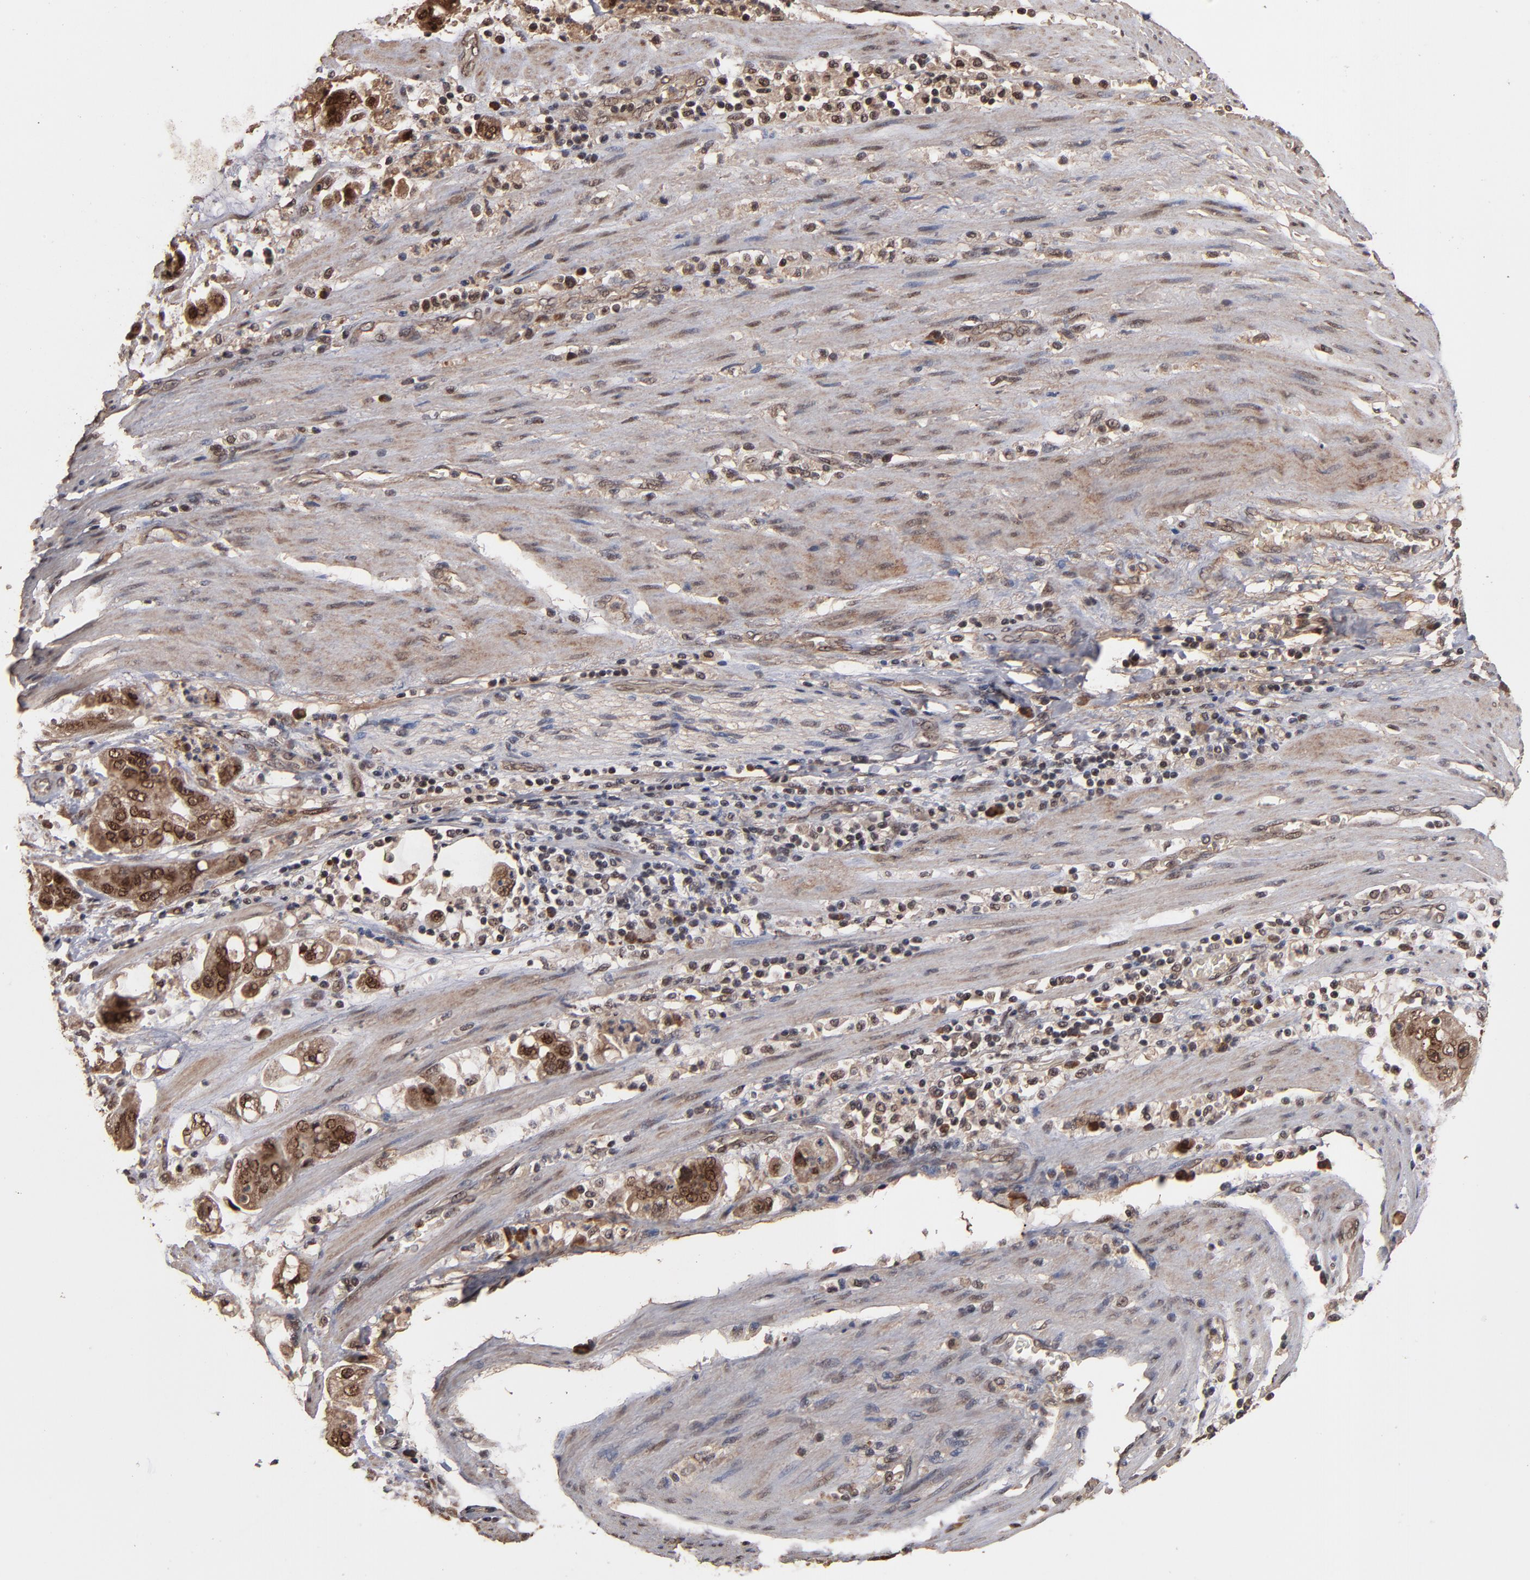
{"staining": {"intensity": "moderate", "quantity": "25%-75%", "location": "cytoplasmic/membranous,nuclear"}, "tissue": "stomach cancer", "cell_type": "Tumor cells", "image_type": "cancer", "snomed": [{"axis": "morphology", "description": "Adenocarcinoma, NOS"}, {"axis": "topography", "description": "Stomach"}], "caption": "Immunohistochemical staining of human stomach adenocarcinoma demonstrates medium levels of moderate cytoplasmic/membranous and nuclear expression in about 25%-75% of tumor cells. The protein of interest is shown in brown color, while the nuclei are stained blue.", "gene": "NXF2B", "patient": {"sex": "male", "age": 62}}